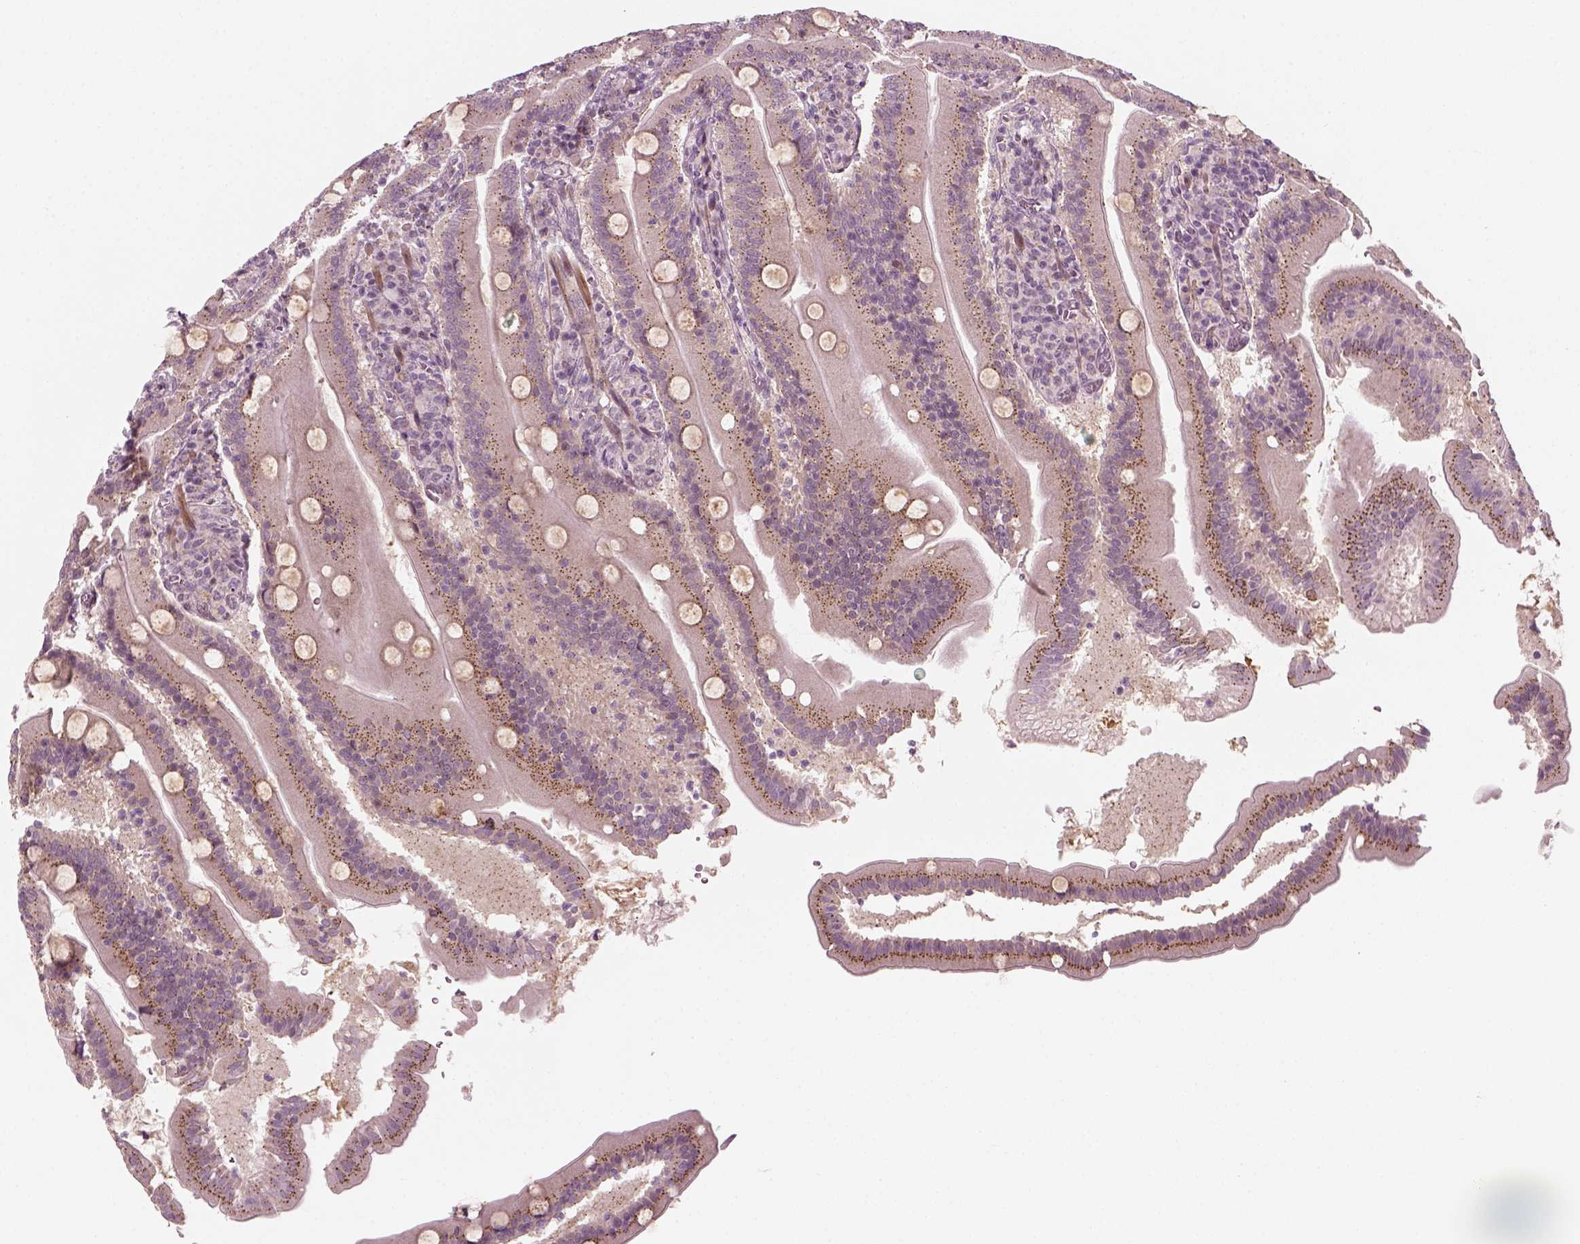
{"staining": {"intensity": "moderate", "quantity": ">75%", "location": "cytoplasmic/membranous"}, "tissue": "small intestine", "cell_type": "Glandular cells", "image_type": "normal", "snomed": [{"axis": "morphology", "description": "Normal tissue, NOS"}, {"axis": "topography", "description": "Small intestine"}], "caption": "Approximately >75% of glandular cells in unremarkable small intestine demonstrate moderate cytoplasmic/membranous protein positivity as visualized by brown immunohistochemical staining.", "gene": "MLIP", "patient": {"sex": "male", "age": 37}}